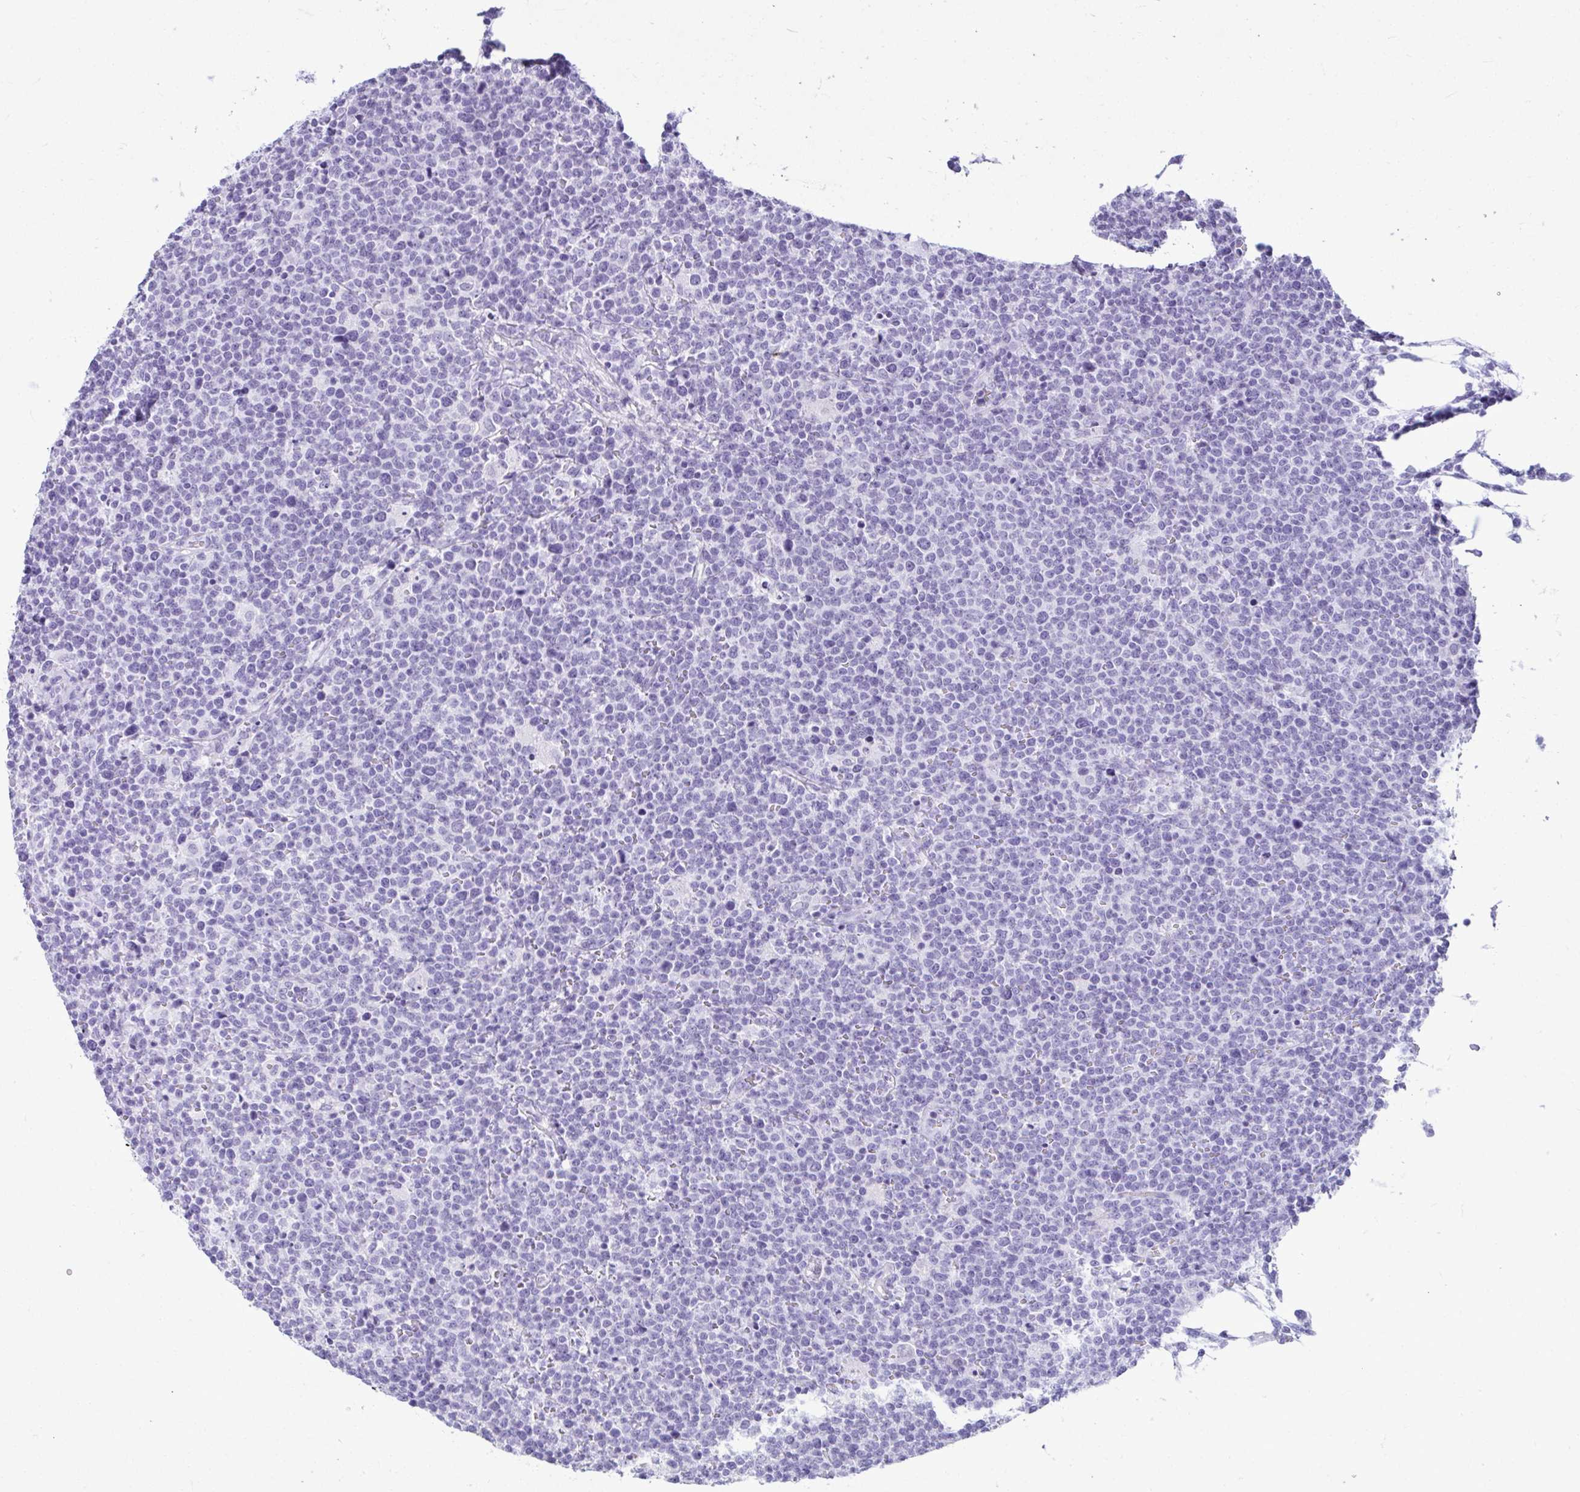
{"staining": {"intensity": "negative", "quantity": "none", "location": "none"}, "tissue": "lymphoma", "cell_type": "Tumor cells", "image_type": "cancer", "snomed": [{"axis": "morphology", "description": "Malignant lymphoma, non-Hodgkin's type, High grade"}, {"axis": "topography", "description": "Lymph node"}], "caption": "An IHC image of lymphoma is shown. There is no staining in tumor cells of lymphoma.", "gene": "CLGN", "patient": {"sex": "male", "age": 61}}